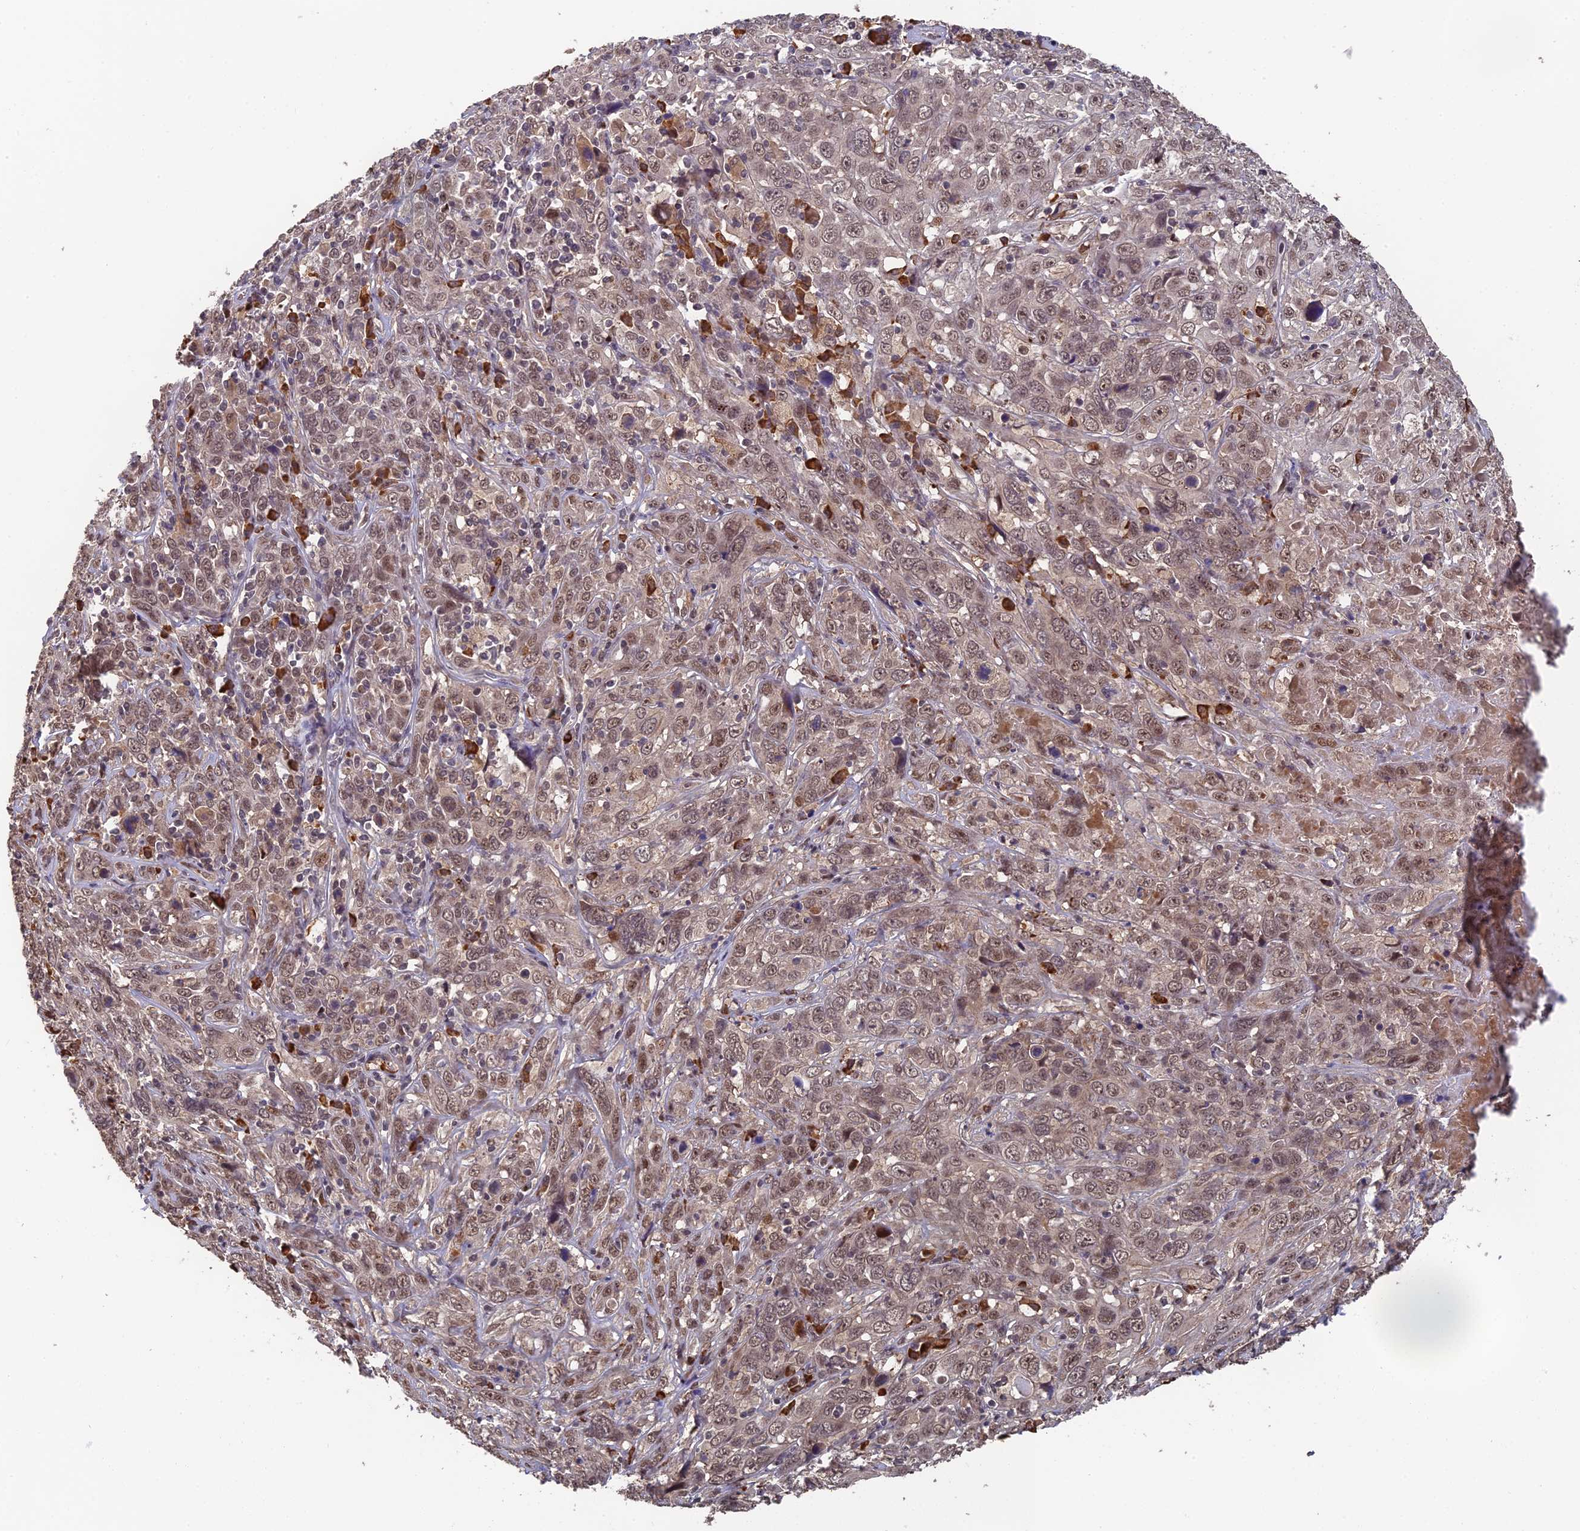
{"staining": {"intensity": "moderate", "quantity": ">75%", "location": "nuclear"}, "tissue": "cervical cancer", "cell_type": "Tumor cells", "image_type": "cancer", "snomed": [{"axis": "morphology", "description": "Squamous cell carcinoma, NOS"}, {"axis": "topography", "description": "Cervix"}], "caption": "Immunohistochemistry (IHC) (DAB (3,3'-diaminobenzidine)) staining of human cervical cancer (squamous cell carcinoma) displays moderate nuclear protein positivity in about >75% of tumor cells.", "gene": "OSBPL1A", "patient": {"sex": "female", "age": 46}}